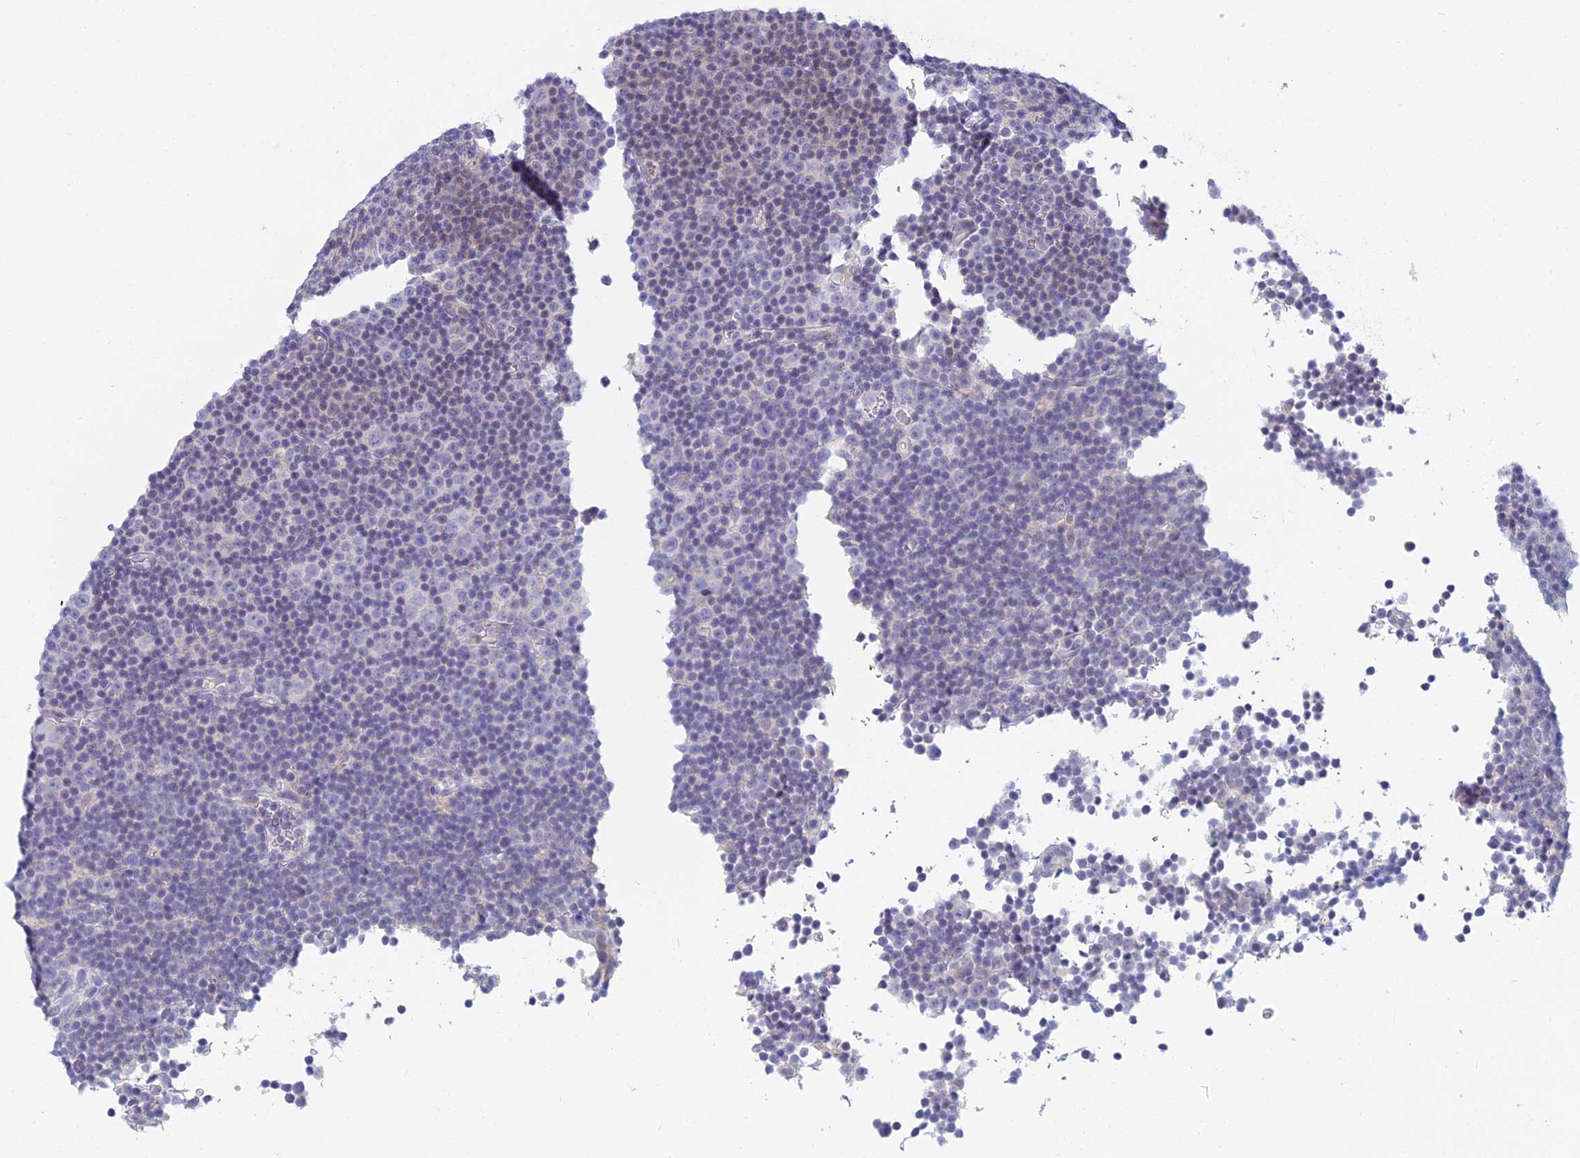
{"staining": {"intensity": "negative", "quantity": "none", "location": "none"}, "tissue": "lymphoma", "cell_type": "Tumor cells", "image_type": "cancer", "snomed": [{"axis": "morphology", "description": "Malignant lymphoma, non-Hodgkin's type, Low grade"}, {"axis": "topography", "description": "Lymph node"}], "caption": "Immunohistochemistry micrograph of low-grade malignant lymphoma, non-Hodgkin's type stained for a protein (brown), which reveals no positivity in tumor cells. The staining is performed using DAB (3,3'-diaminobenzidine) brown chromogen with nuclei counter-stained in using hematoxylin.", "gene": "CFAP206", "patient": {"sex": "female", "age": 67}}